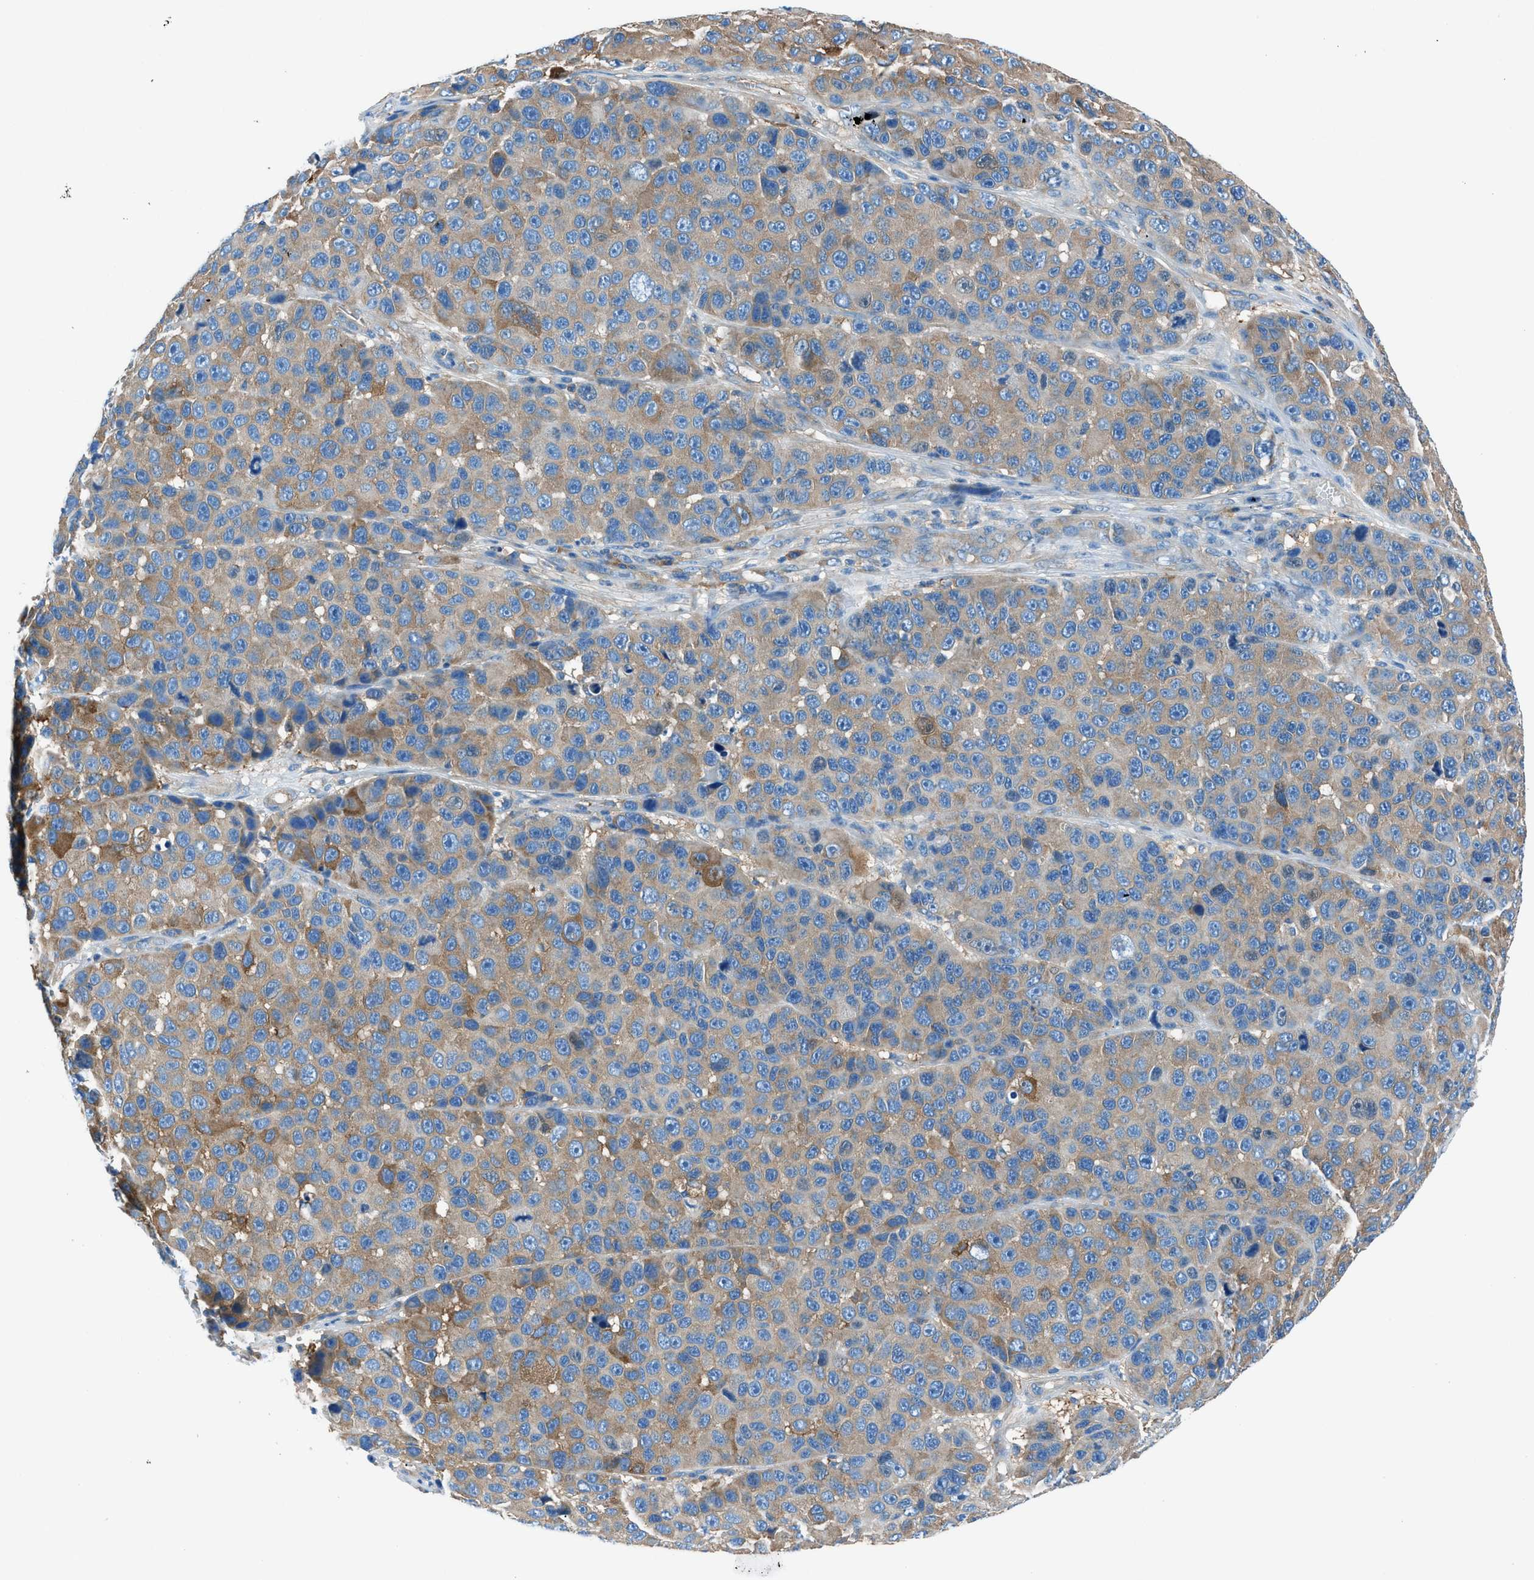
{"staining": {"intensity": "moderate", "quantity": "<25%", "location": "cytoplasmic/membranous"}, "tissue": "melanoma", "cell_type": "Tumor cells", "image_type": "cancer", "snomed": [{"axis": "morphology", "description": "Malignant melanoma, NOS"}, {"axis": "topography", "description": "Skin"}], "caption": "The micrograph shows a brown stain indicating the presence of a protein in the cytoplasmic/membranous of tumor cells in melanoma. (brown staining indicates protein expression, while blue staining denotes nuclei).", "gene": "SARS1", "patient": {"sex": "male", "age": 53}}